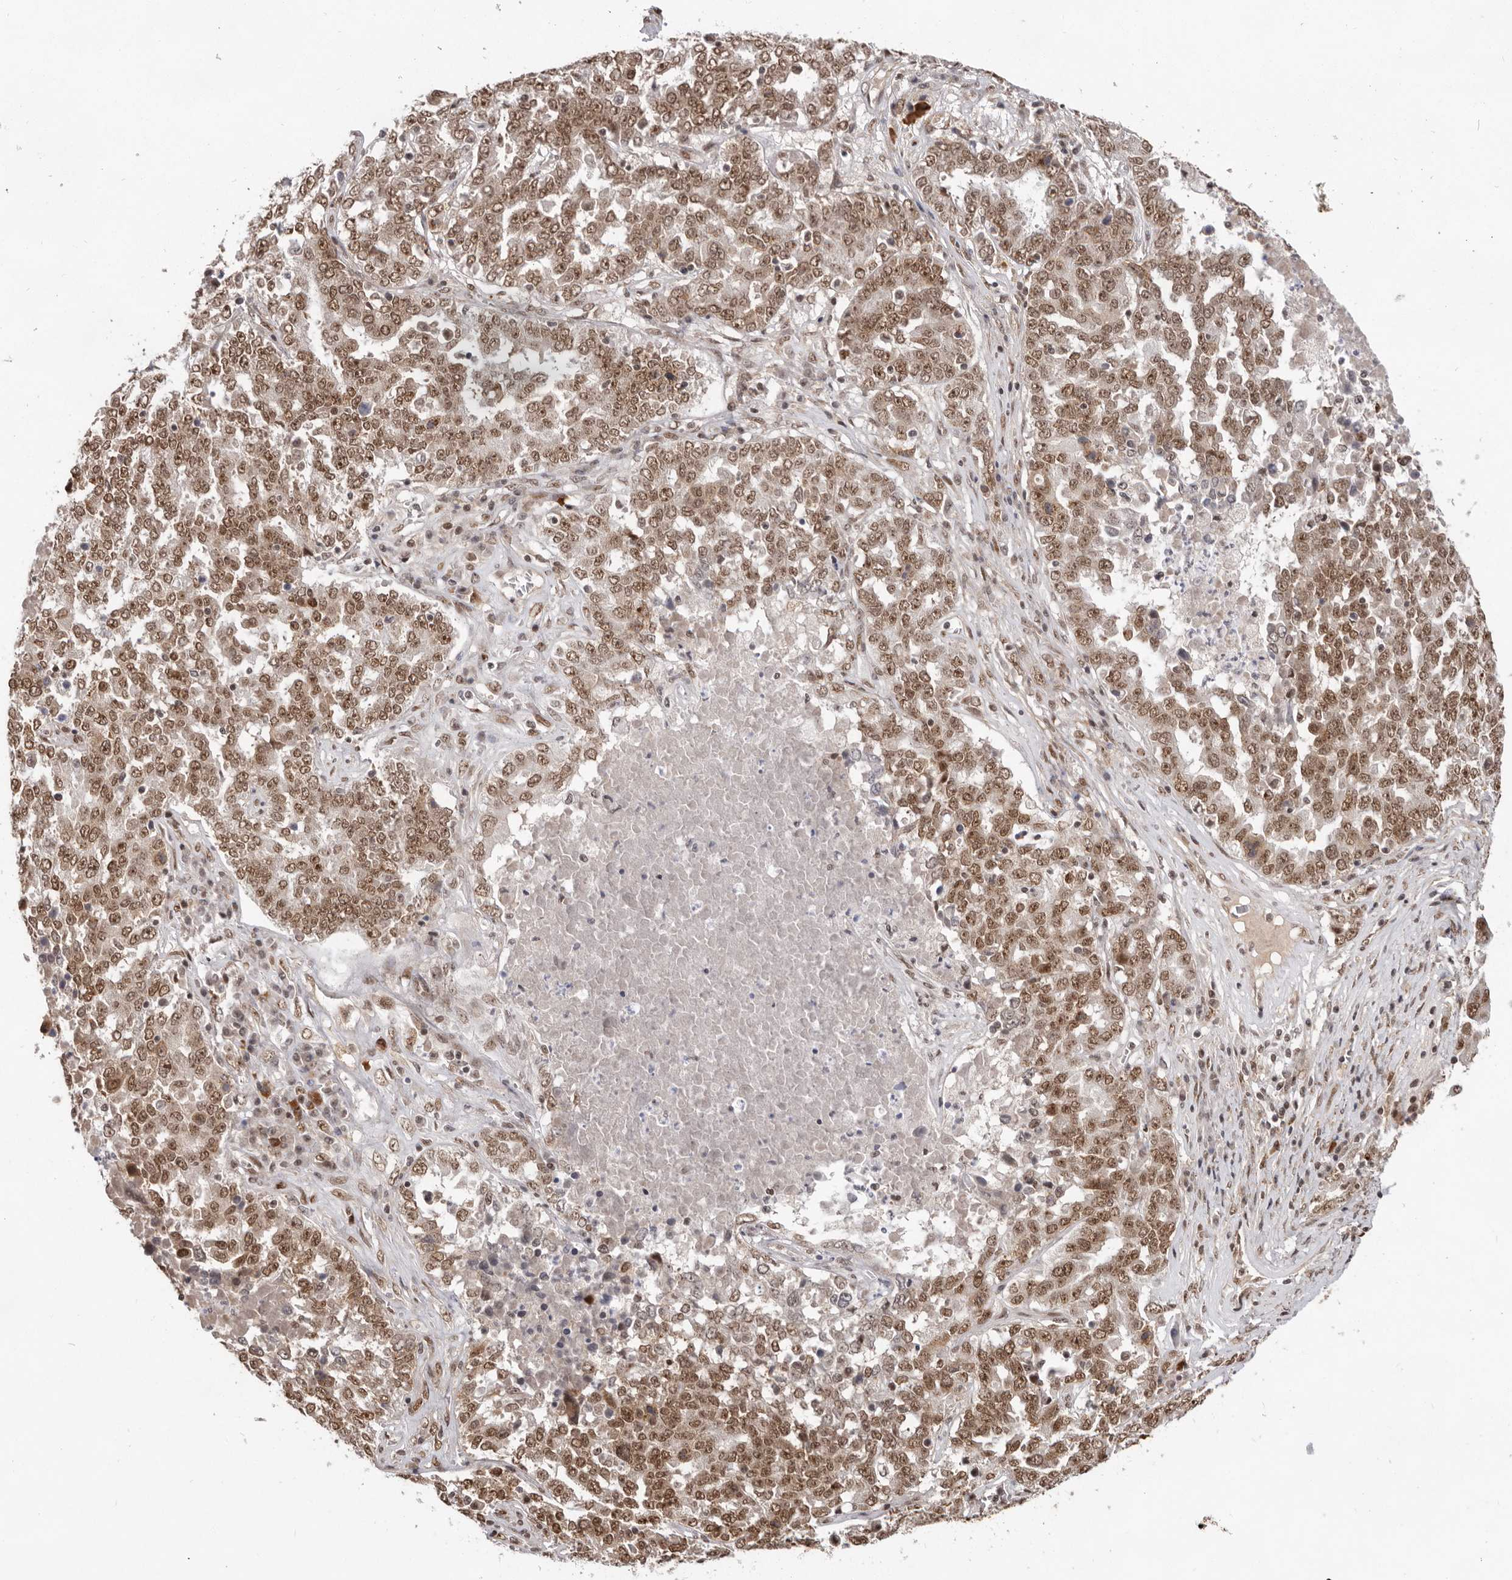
{"staining": {"intensity": "moderate", "quantity": ">75%", "location": "nuclear"}, "tissue": "ovarian cancer", "cell_type": "Tumor cells", "image_type": "cancer", "snomed": [{"axis": "morphology", "description": "Carcinoma, endometroid"}, {"axis": "topography", "description": "Ovary"}], "caption": "Immunohistochemistry of ovarian endometroid carcinoma displays medium levels of moderate nuclear positivity in about >75% of tumor cells. (DAB IHC with brightfield microscopy, high magnification).", "gene": "CHTOP", "patient": {"sex": "female", "age": 62}}